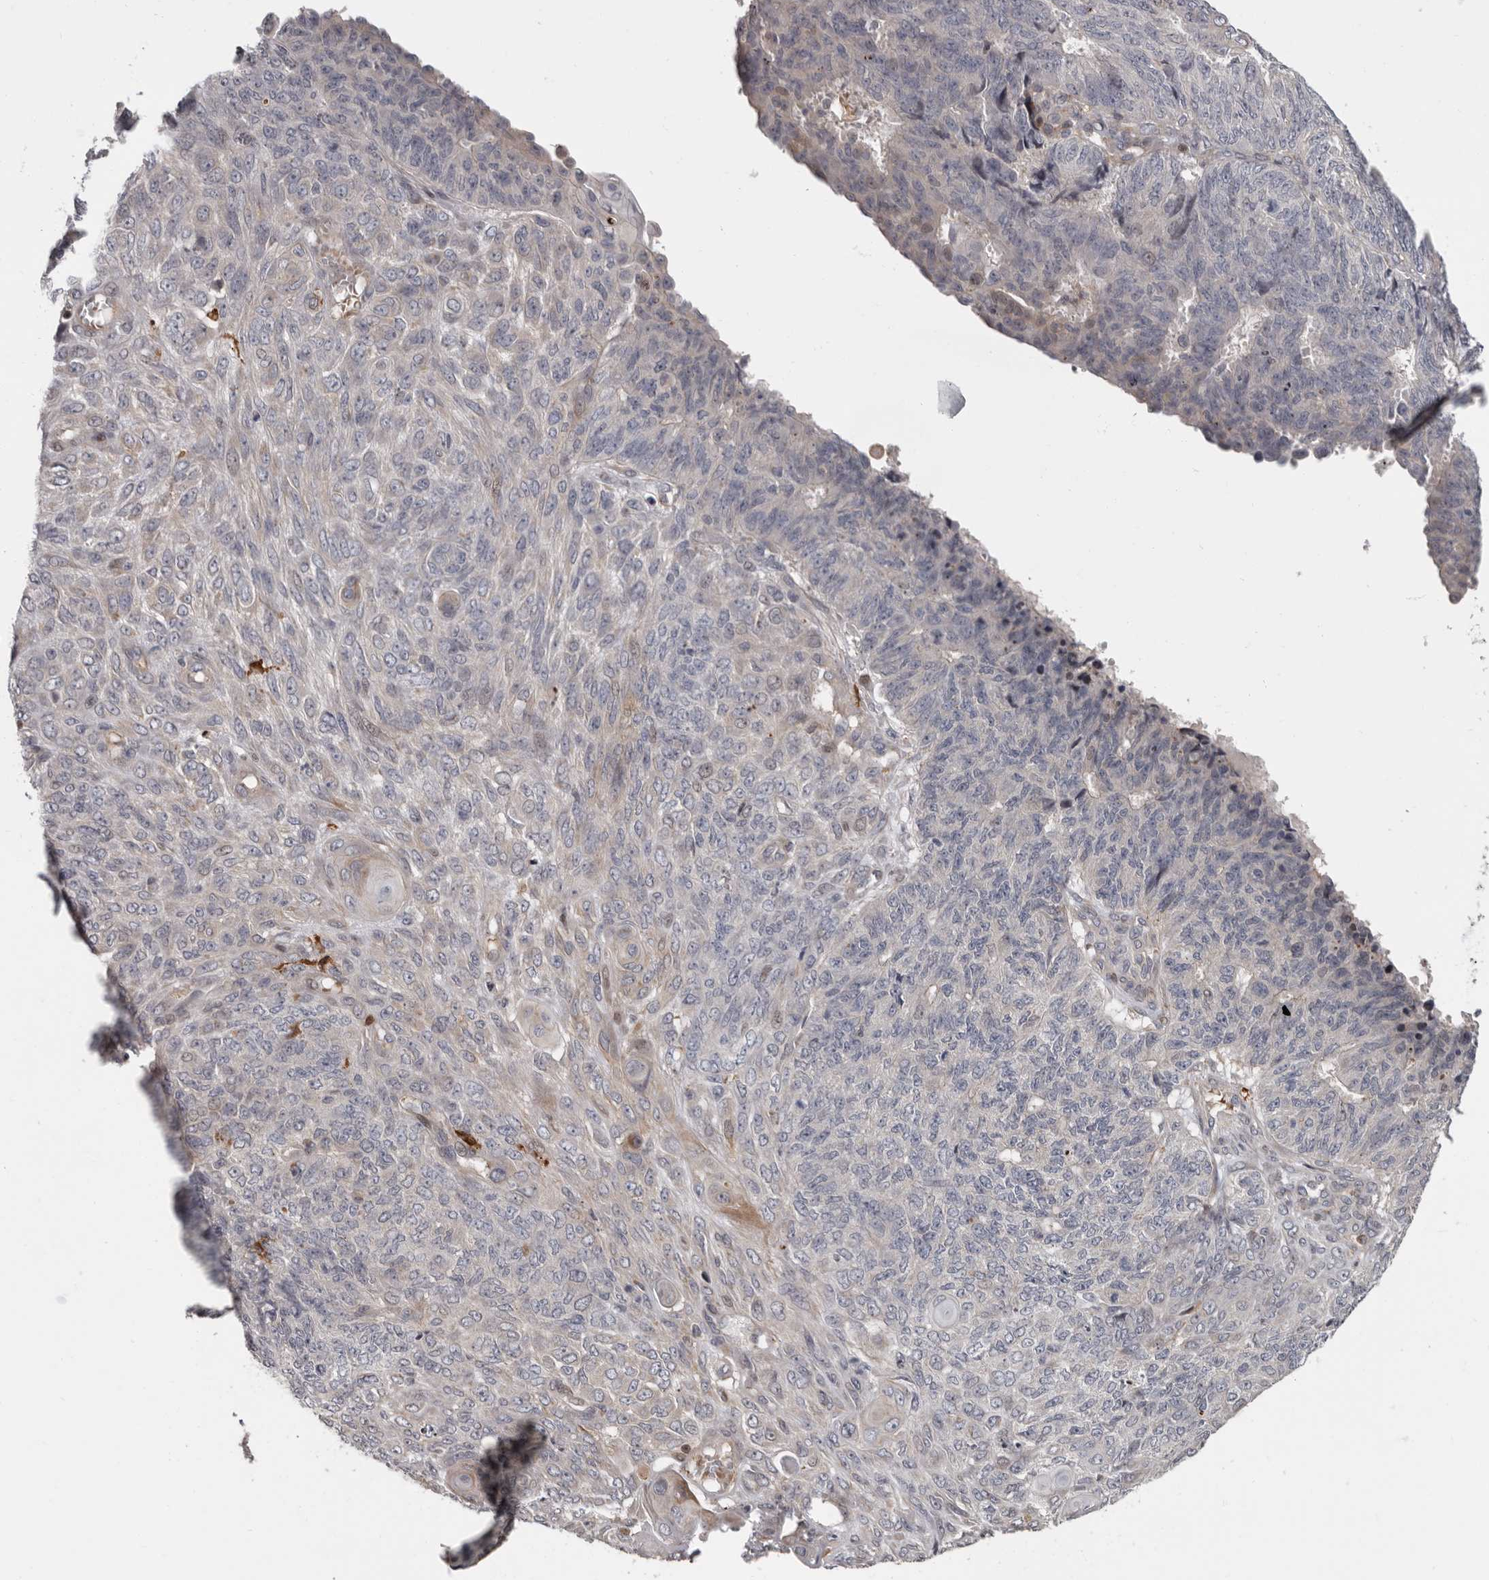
{"staining": {"intensity": "negative", "quantity": "none", "location": "none"}, "tissue": "endometrial cancer", "cell_type": "Tumor cells", "image_type": "cancer", "snomed": [{"axis": "morphology", "description": "Adenocarcinoma, NOS"}, {"axis": "topography", "description": "Endometrium"}], "caption": "Image shows no protein expression in tumor cells of adenocarcinoma (endometrial) tissue.", "gene": "FGFR4", "patient": {"sex": "female", "age": 32}}